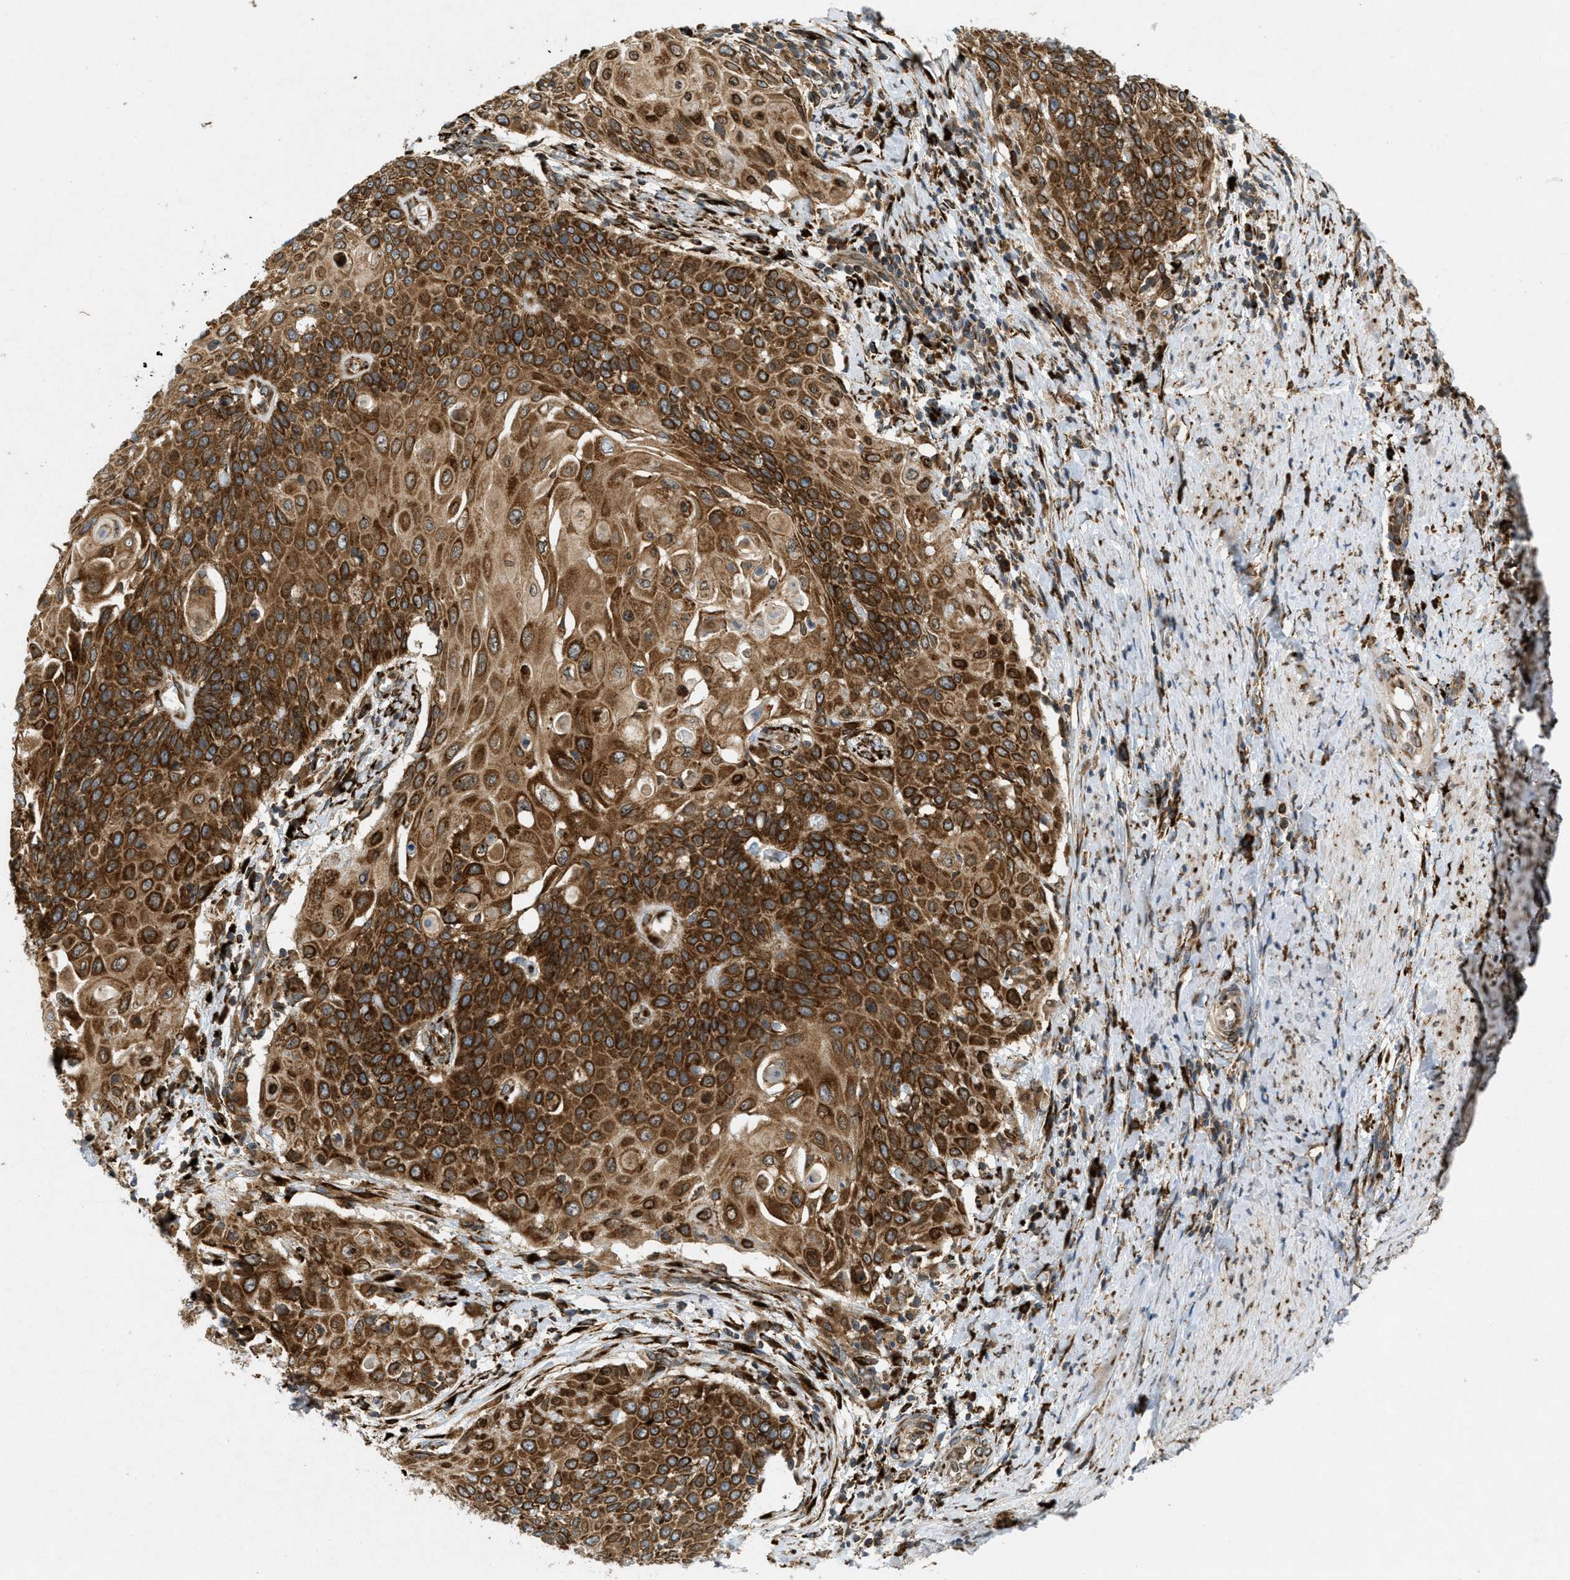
{"staining": {"intensity": "strong", "quantity": ">75%", "location": "cytoplasmic/membranous"}, "tissue": "cervical cancer", "cell_type": "Tumor cells", "image_type": "cancer", "snomed": [{"axis": "morphology", "description": "Squamous cell carcinoma, NOS"}, {"axis": "topography", "description": "Cervix"}], "caption": "Immunohistochemical staining of cervical squamous cell carcinoma exhibits strong cytoplasmic/membranous protein expression in approximately >75% of tumor cells. (Brightfield microscopy of DAB IHC at high magnification).", "gene": "PCDH18", "patient": {"sex": "female", "age": 39}}